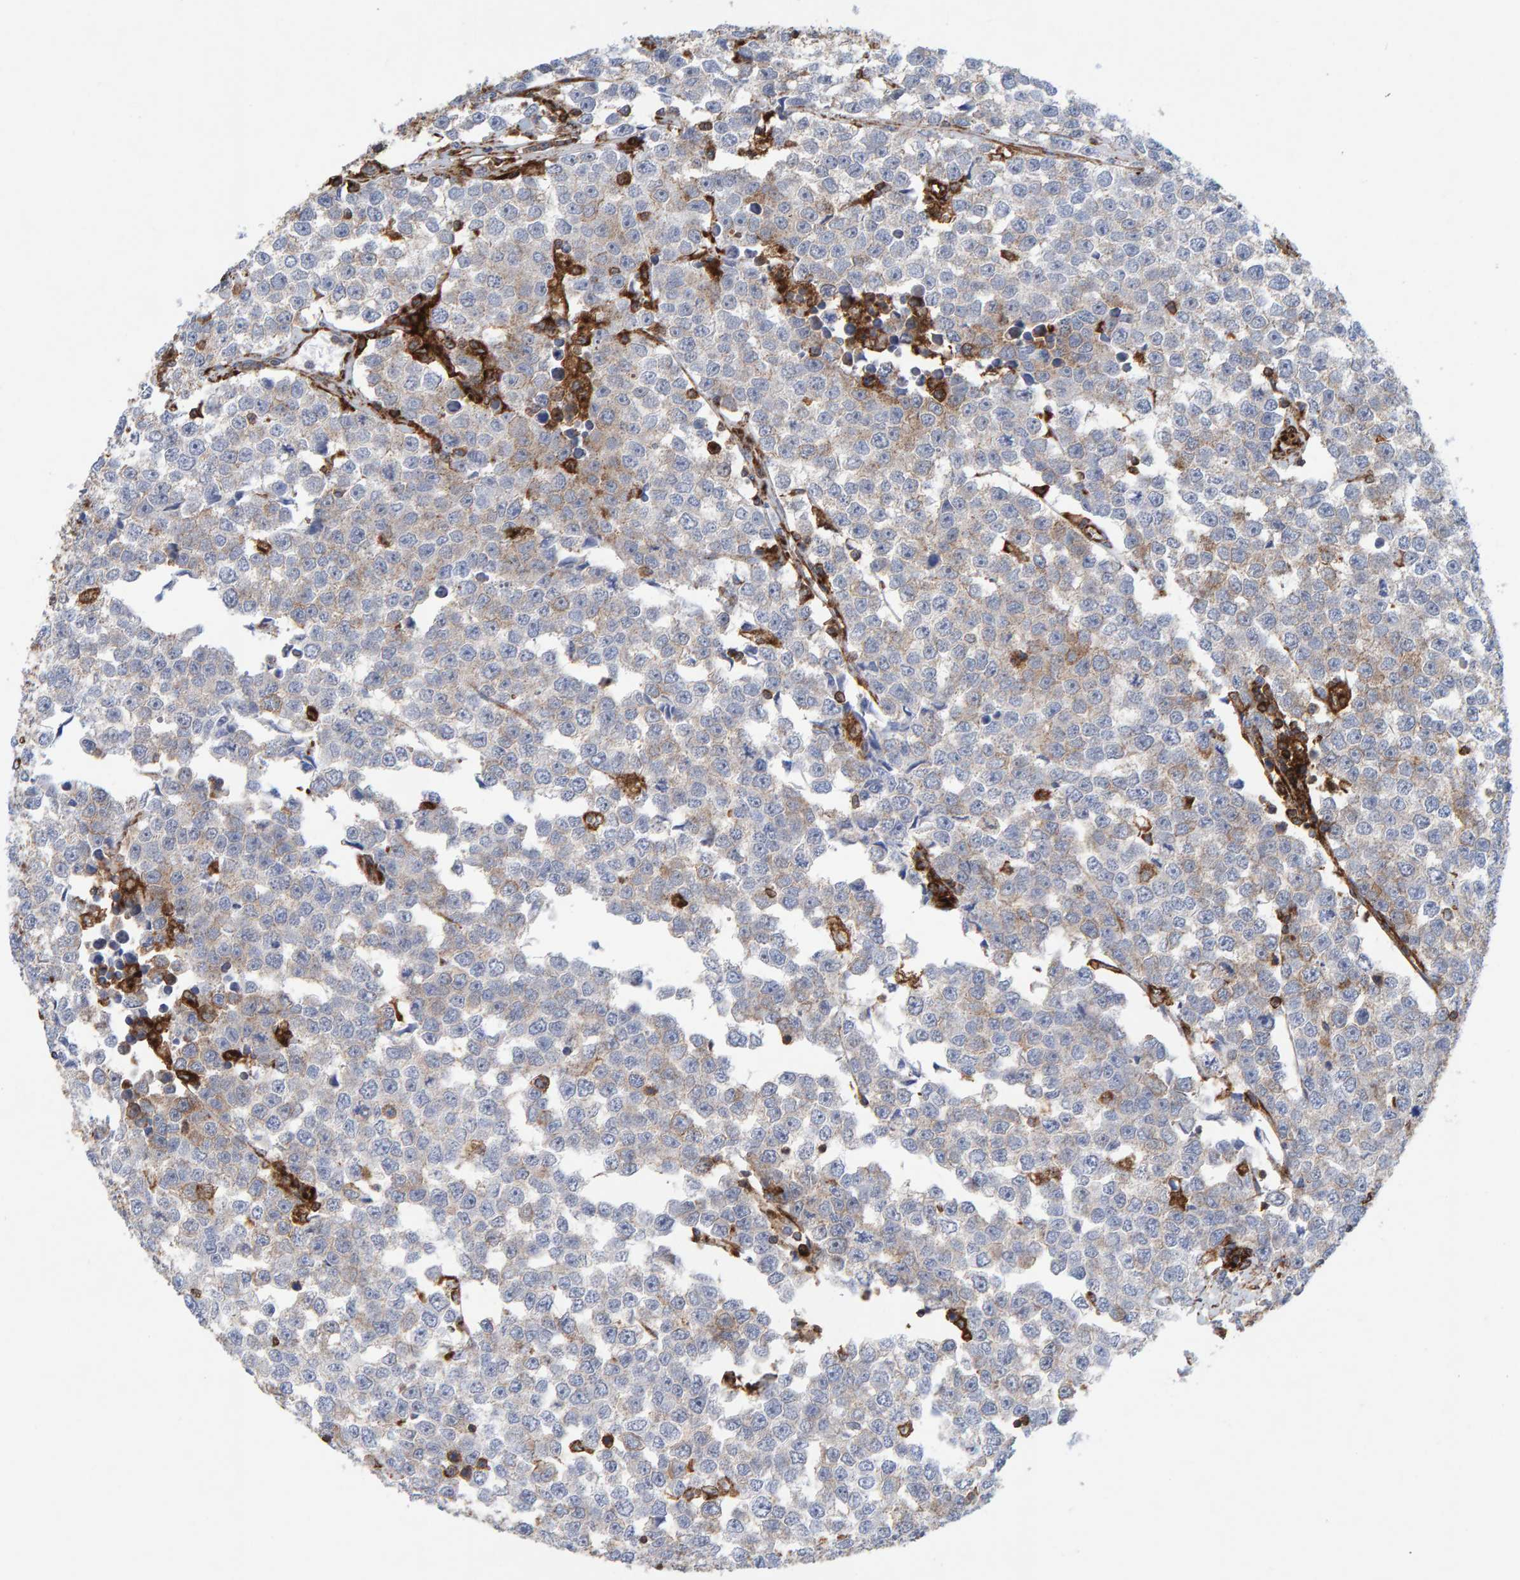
{"staining": {"intensity": "weak", "quantity": "<25%", "location": "cytoplasmic/membranous"}, "tissue": "testis cancer", "cell_type": "Tumor cells", "image_type": "cancer", "snomed": [{"axis": "morphology", "description": "Seminoma, NOS"}, {"axis": "morphology", "description": "Carcinoma, Embryonal, NOS"}, {"axis": "topography", "description": "Testis"}], "caption": "Immunohistochemistry photomicrograph of neoplastic tissue: embryonal carcinoma (testis) stained with DAB (3,3'-diaminobenzidine) exhibits no significant protein positivity in tumor cells.", "gene": "MVP", "patient": {"sex": "male", "age": 52}}